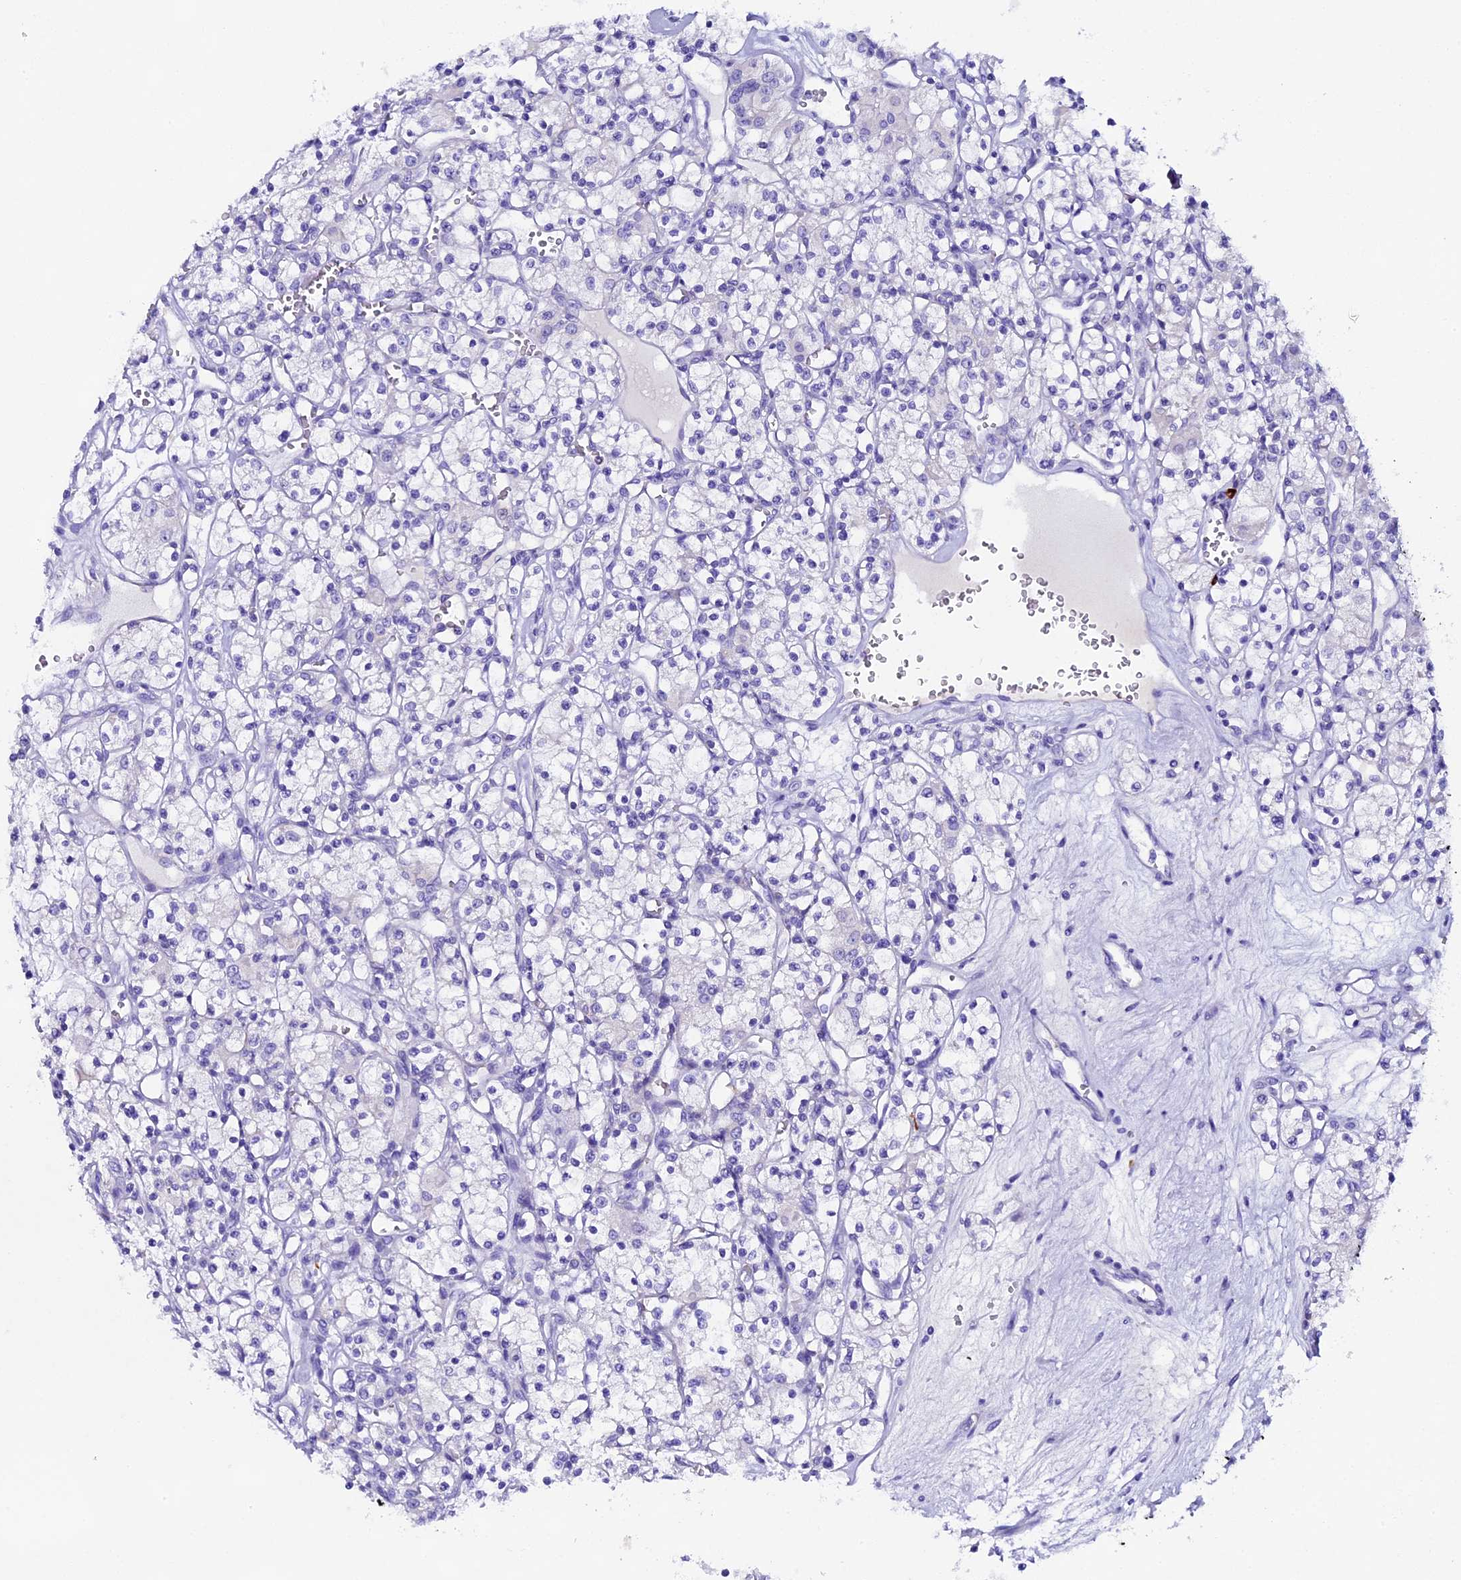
{"staining": {"intensity": "negative", "quantity": "none", "location": "none"}, "tissue": "renal cancer", "cell_type": "Tumor cells", "image_type": "cancer", "snomed": [{"axis": "morphology", "description": "Adenocarcinoma, NOS"}, {"axis": "topography", "description": "Kidney"}], "caption": "This is a micrograph of immunohistochemistry (IHC) staining of renal cancer (adenocarcinoma), which shows no staining in tumor cells.", "gene": "FKBP11", "patient": {"sex": "female", "age": 59}}